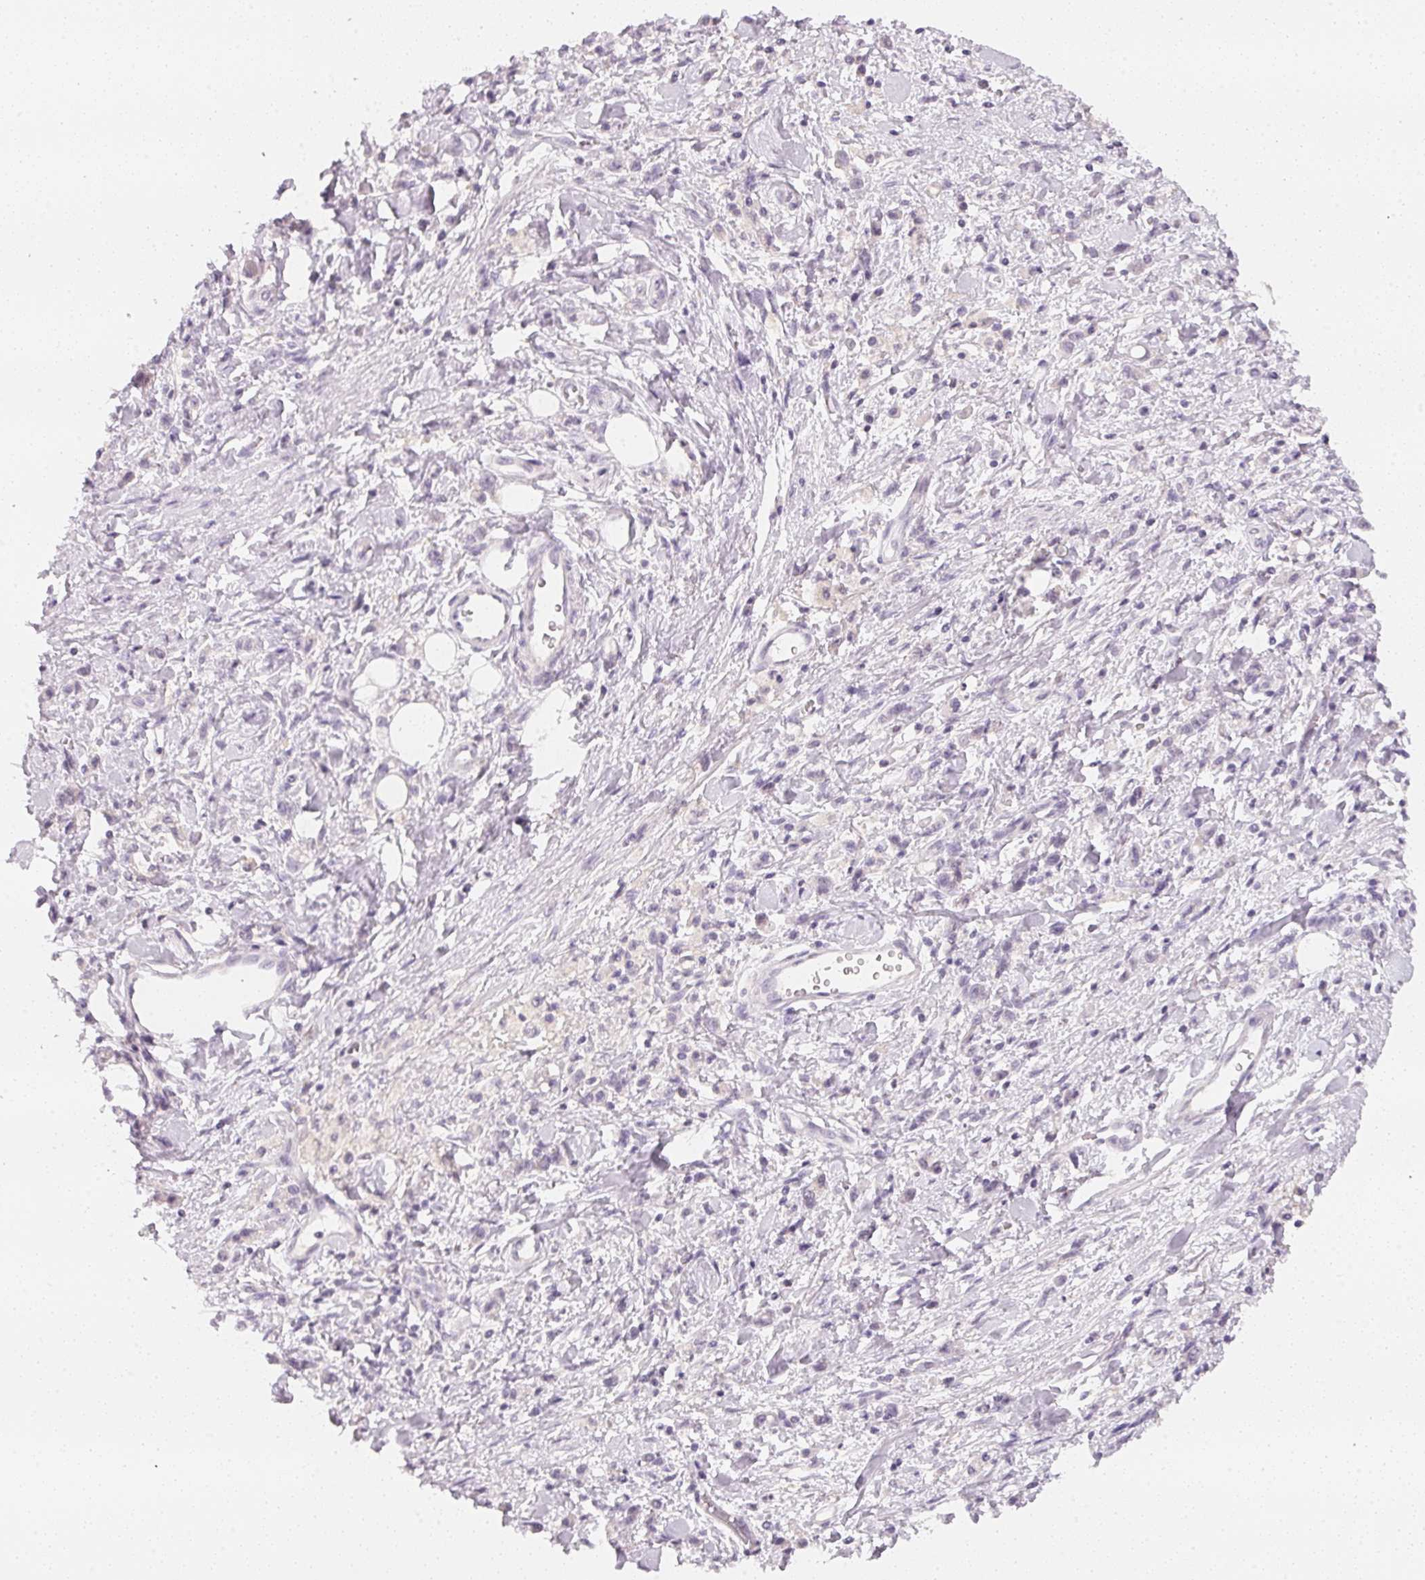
{"staining": {"intensity": "negative", "quantity": "none", "location": "none"}, "tissue": "stomach cancer", "cell_type": "Tumor cells", "image_type": "cancer", "snomed": [{"axis": "morphology", "description": "Adenocarcinoma, NOS"}, {"axis": "topography", "description": "Stomach"}], "caption": "High magnification brightfield microscopy of stomach cancer (adenocarcinoma) stained with DAB (brown) and counterstained with hematoxylin (blue): tumor cells show no significant positivity.", "gene": "CFAP276", "patient": {"sex": "male", "age": 77}}